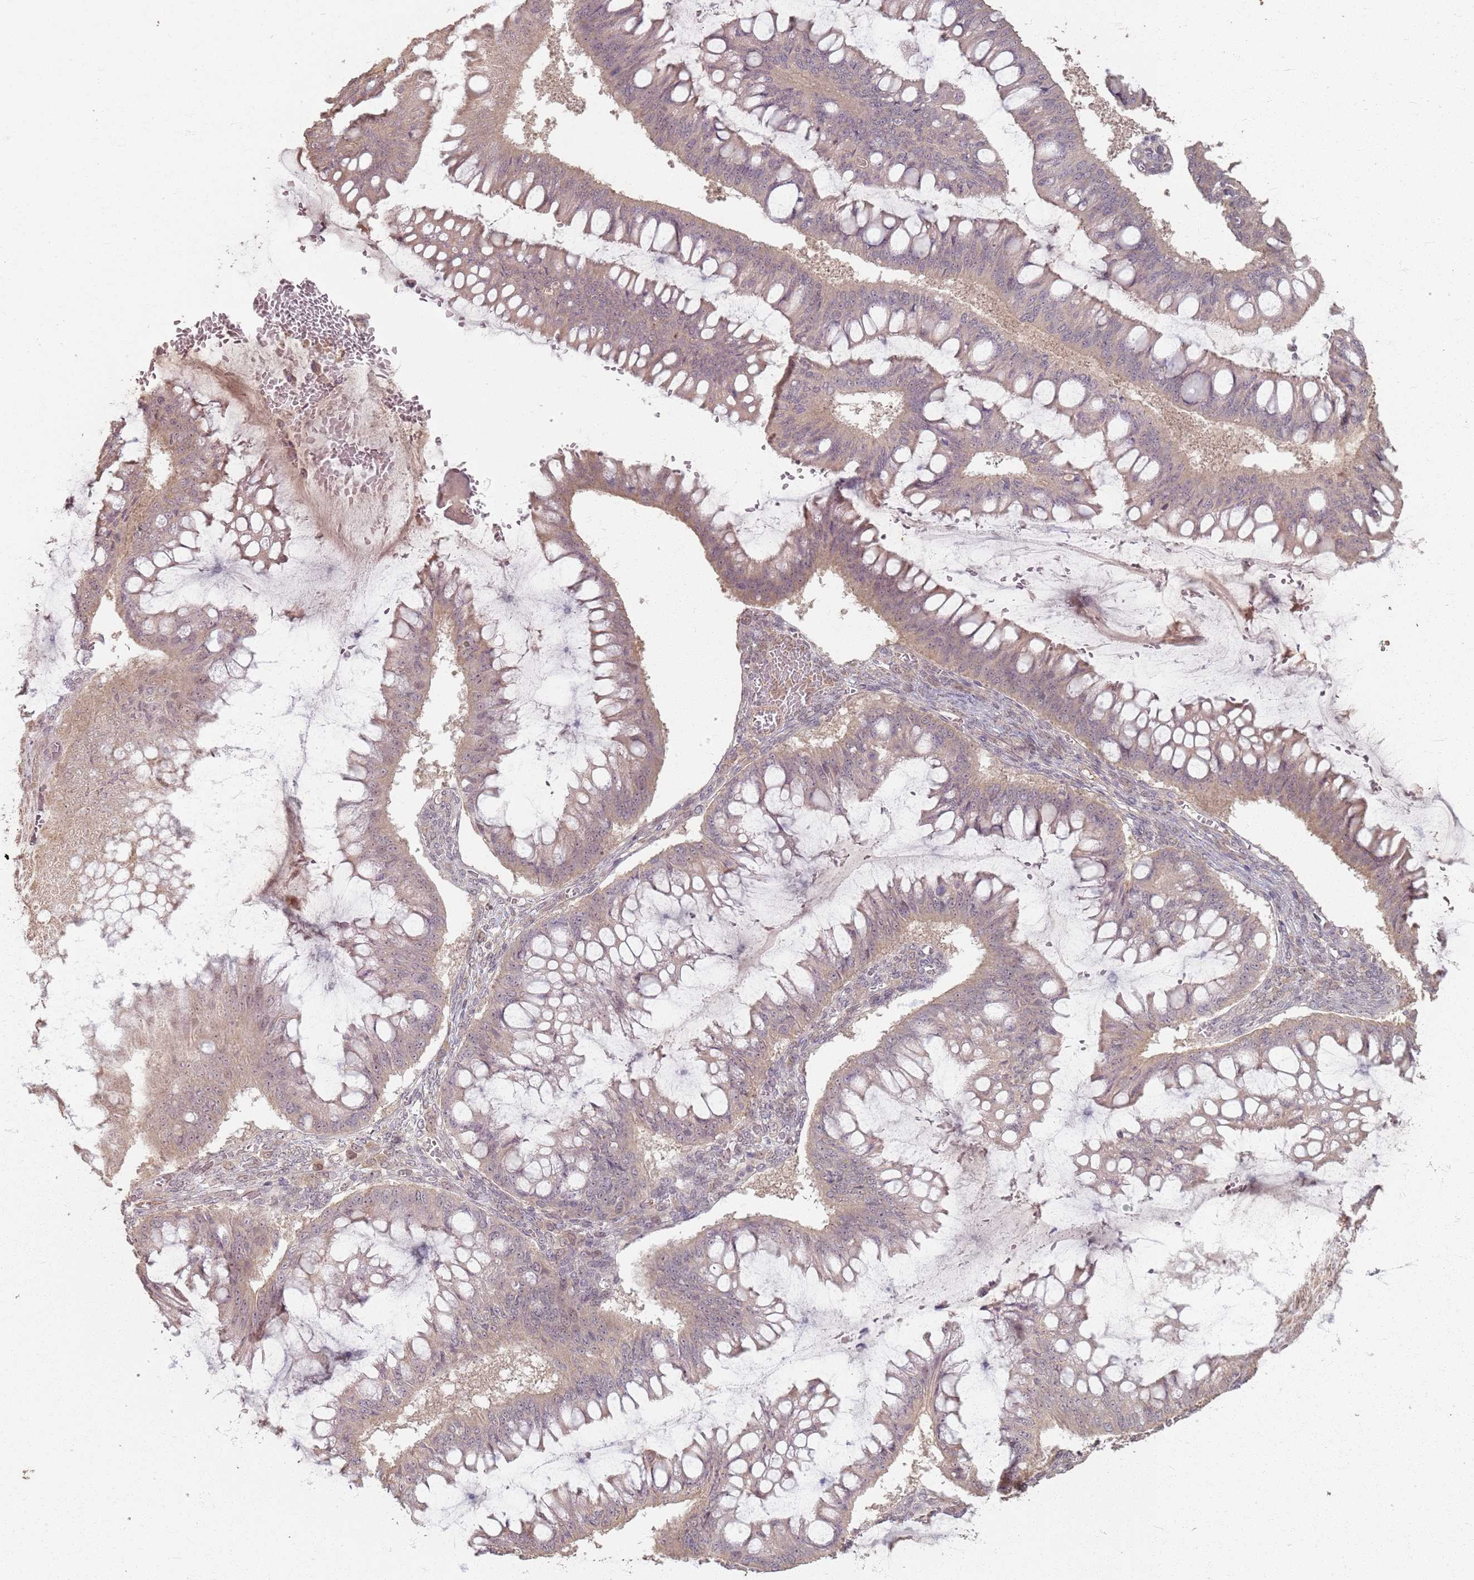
{"staining": {"intensity": "weak", "quantity": ">75%", "location": "cytoplasmic/membranous"}, "tissue": "ovarian cancer", "cell_type": "Tumor cells", "image_type": "cancer", "snomed": [{"axis": "morphology", "description": "Cystadenocarcinoma, mucinous, NOS"}, {"axis": "topography", "description": "Ovary"}], "caption": "Protein staining reveals weak cytoplasmic/membranous positivity in approximately >75% of tumor cells in ovarian cancer (mucinous cystadenocarcinoma).", "gene": "CCDC168", "patient": {"sex": "female", "age": 73}}